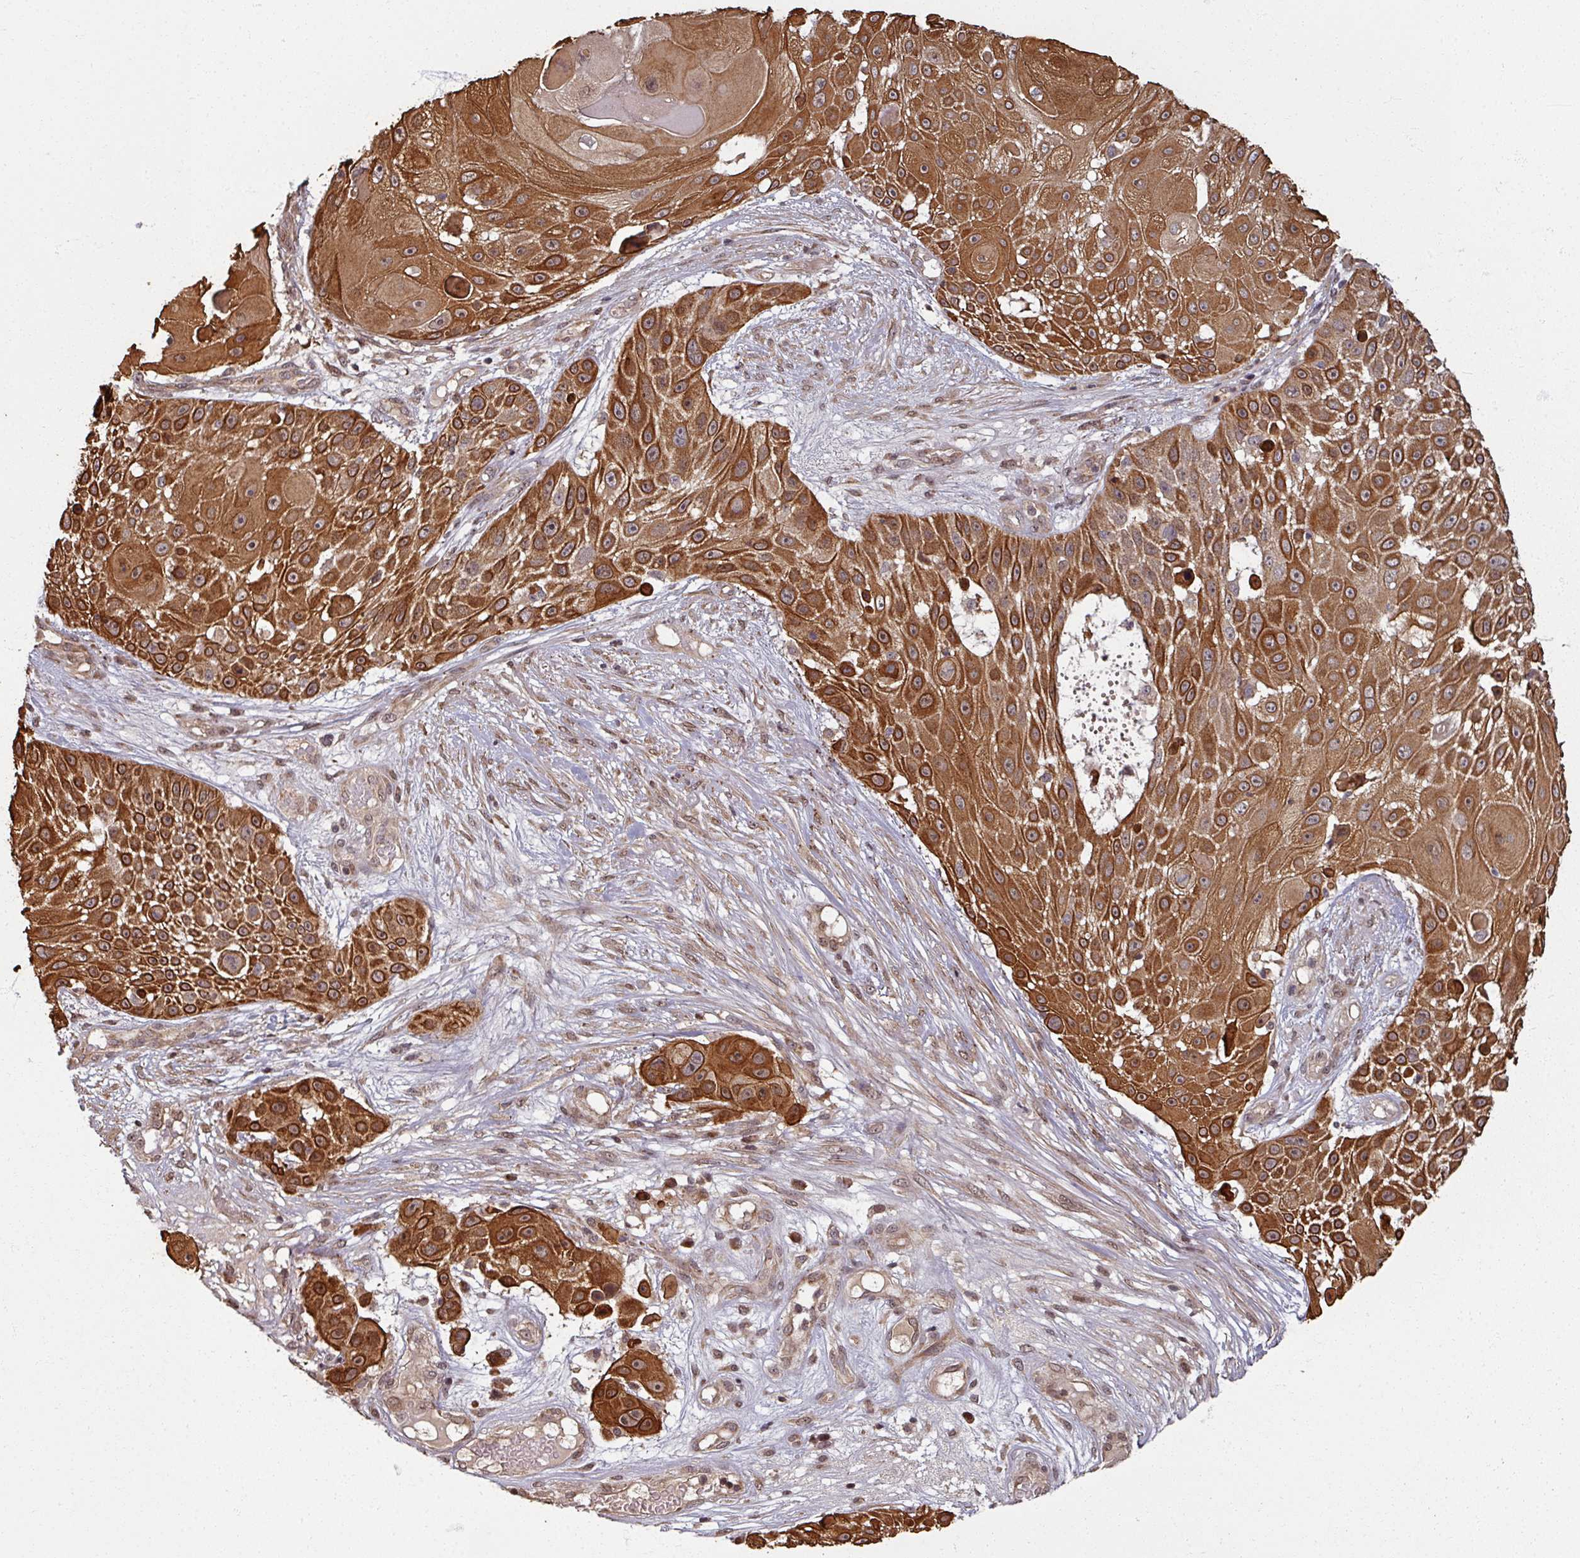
{"staining": {"intensity": "strong", "quantity": ">75%", "location": "cytoplasmic/membranous,nuclear"}, "tissue": "skin cancer", "cell_type": "Tumor cells", "image_type": "cancer", "snomed": [{"axis": "morphology", "description": "Squamous cell carcinoma, NOS"}, {"axis": "topography", "description": "Skin"}], "caption": "This is a histology image of IHC staining of skin cancer (squamous cell carcinoma), which shows strong expression in the cytoplasmic/membranous and nuclear of tumor cells.", "gene": "SWI5", "patient": {"sex": "female", "age": 86}}